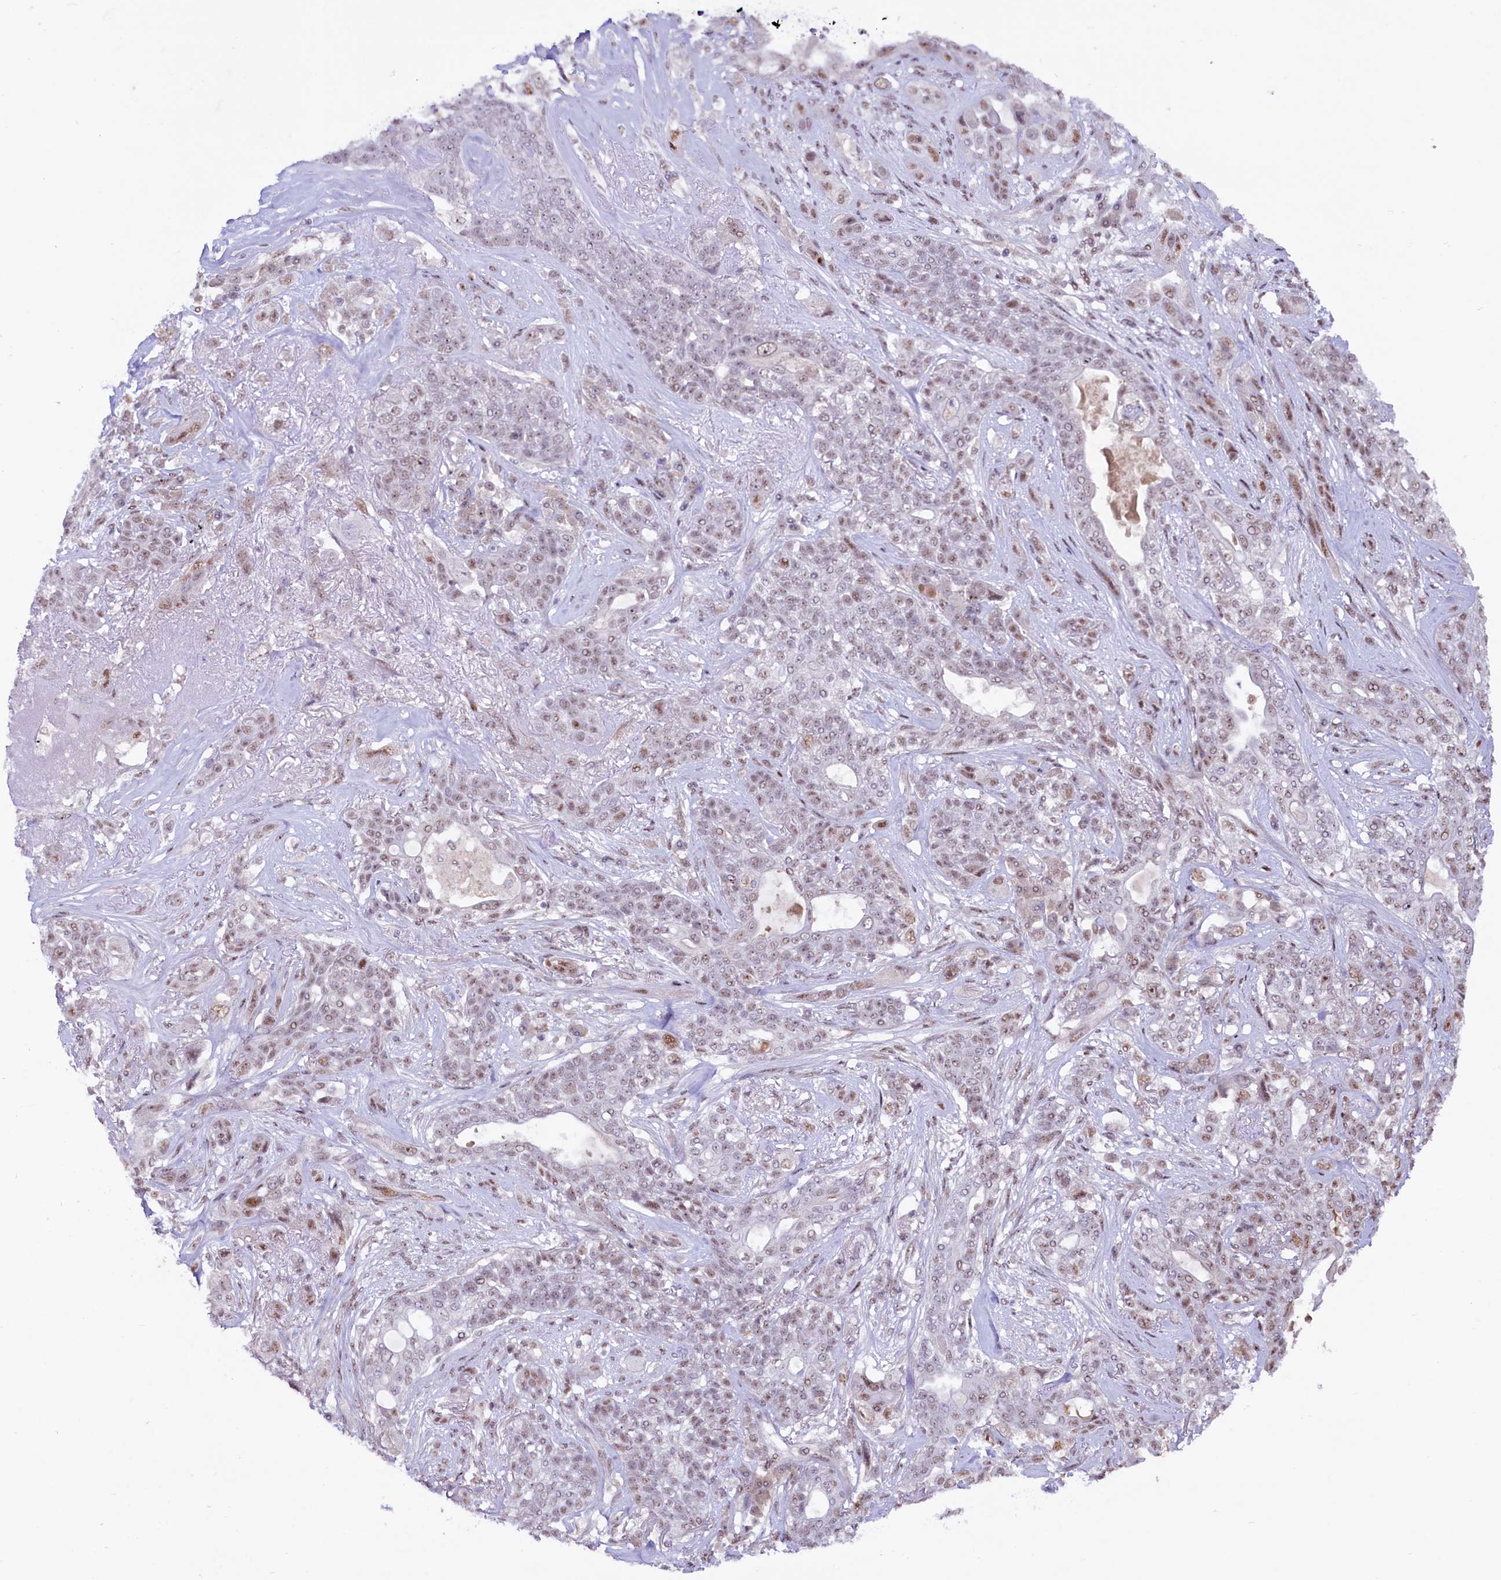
{"staining": {"intensity": "weak", "quantity": "<25%", "location": "nuclear"}, "tissue": "lung cancer", "cell_type": "Tumor cells", "image_type": "cancer", "snomed": [{"axis": "morphology", "description": "Squamous cell carcinoma, NOS"}, {"axis": "topography", "description": "Lung"}], "caption": "Micrograph shows no significant protein positivity in tumor cells of squamous cell carcinoma (lung). (DAB (3,3'-diaminobenzidine) IHC visualized using brightfield microscopy, high magnification).", "gene": "ANKS3", "patient": {"sex": "female", "age": 70}}